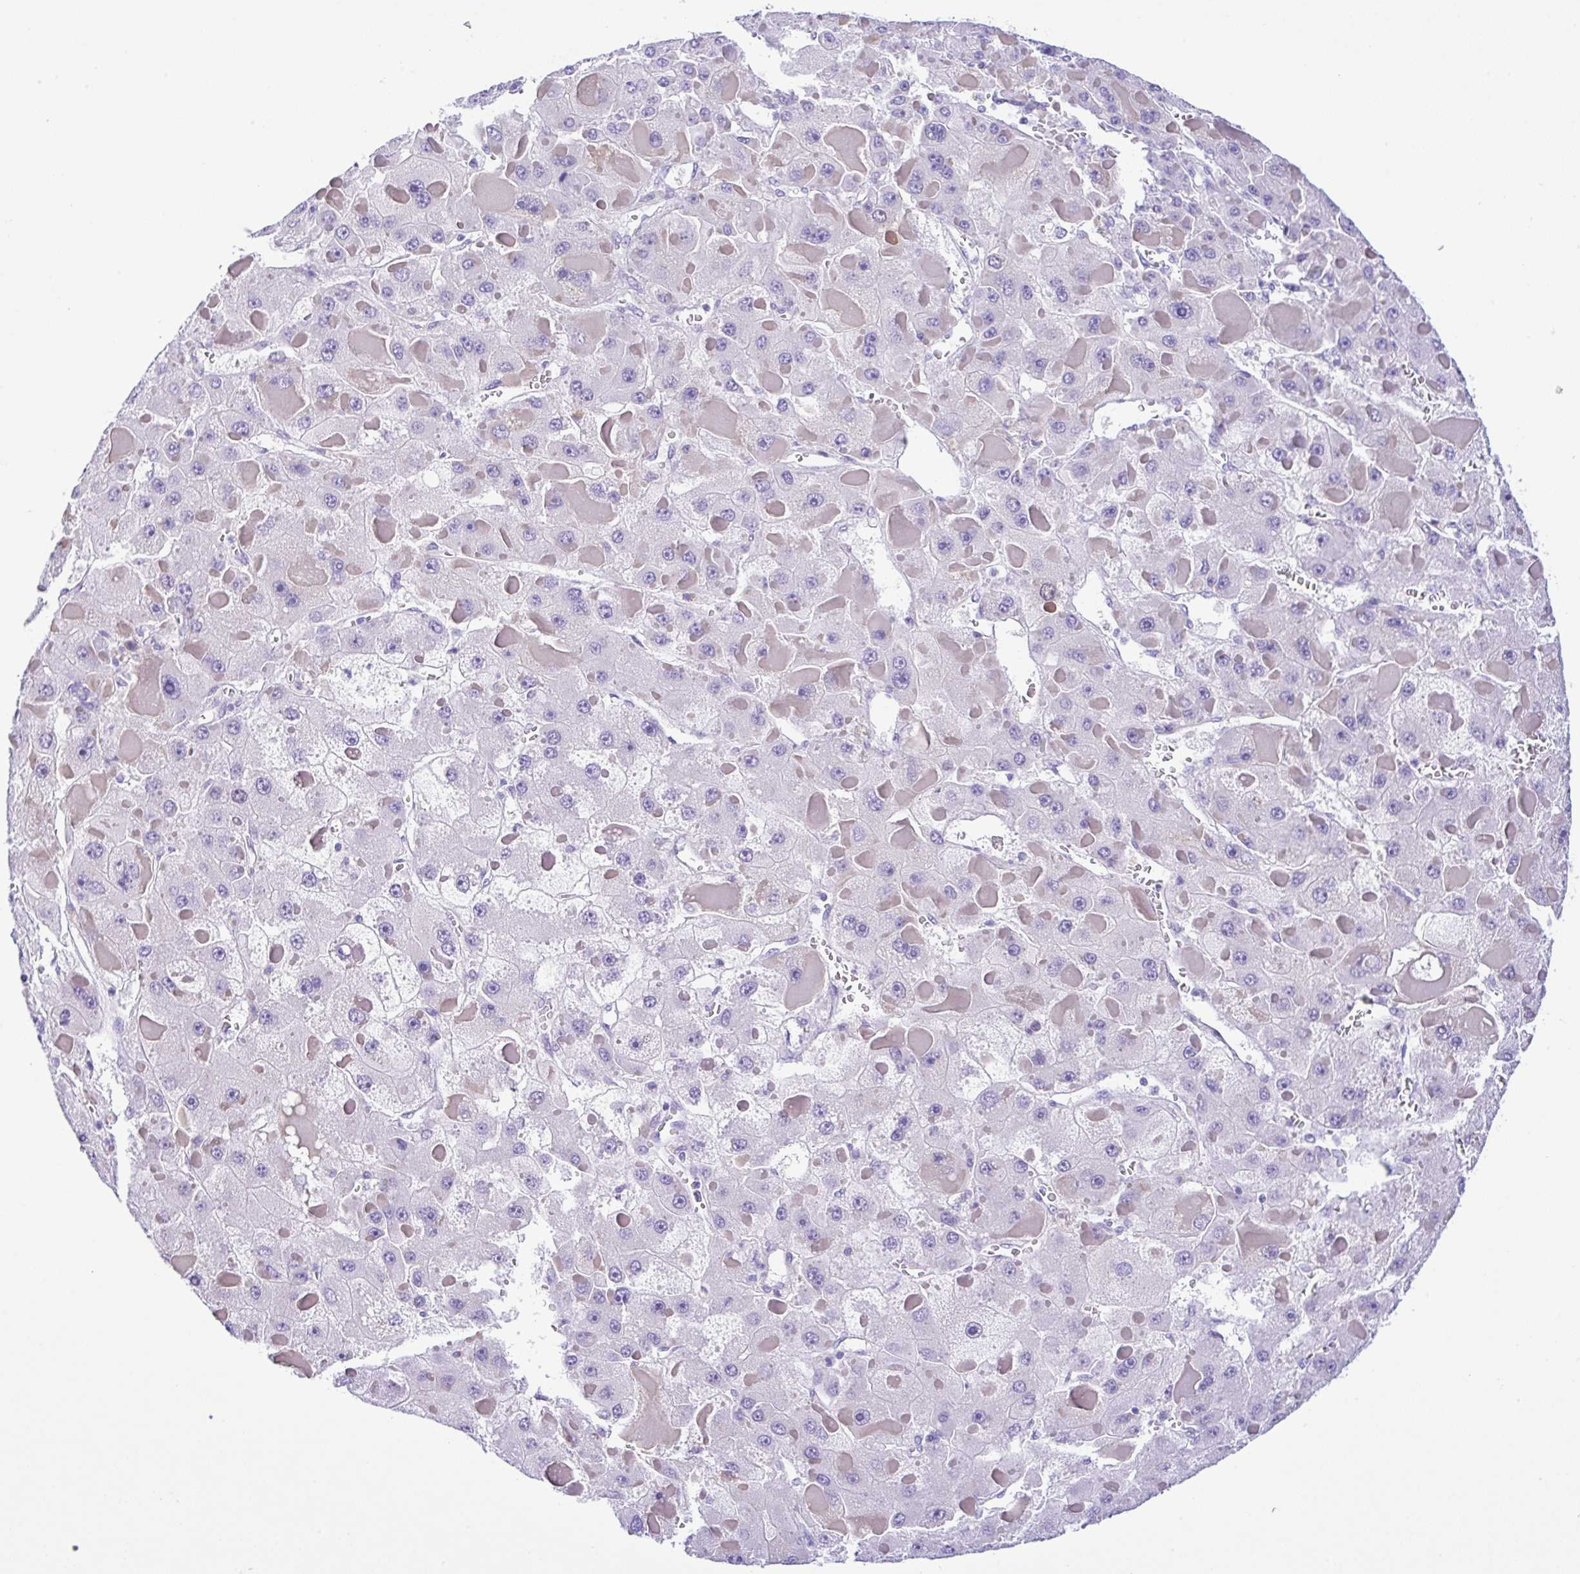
{"staining": {"intensity": "negative", "quantity": "none", "location": "none"}, "tissue": "liver cancer", "cell_type": "Tumor cells", "image_type": "cancer", "snomed": [{"axis": "morphology", "description": "Carcinoma, Hepatocellular, NOS"}, {"axis": "topography", "description": "Liver"}], "caption": "Hepatocellular carcinoma (liver) was stained to show a protein in brown. There is no significant expression in tumor cells.", "gene": "RRM2", "patient": {"sex": "female", "age": 73}}